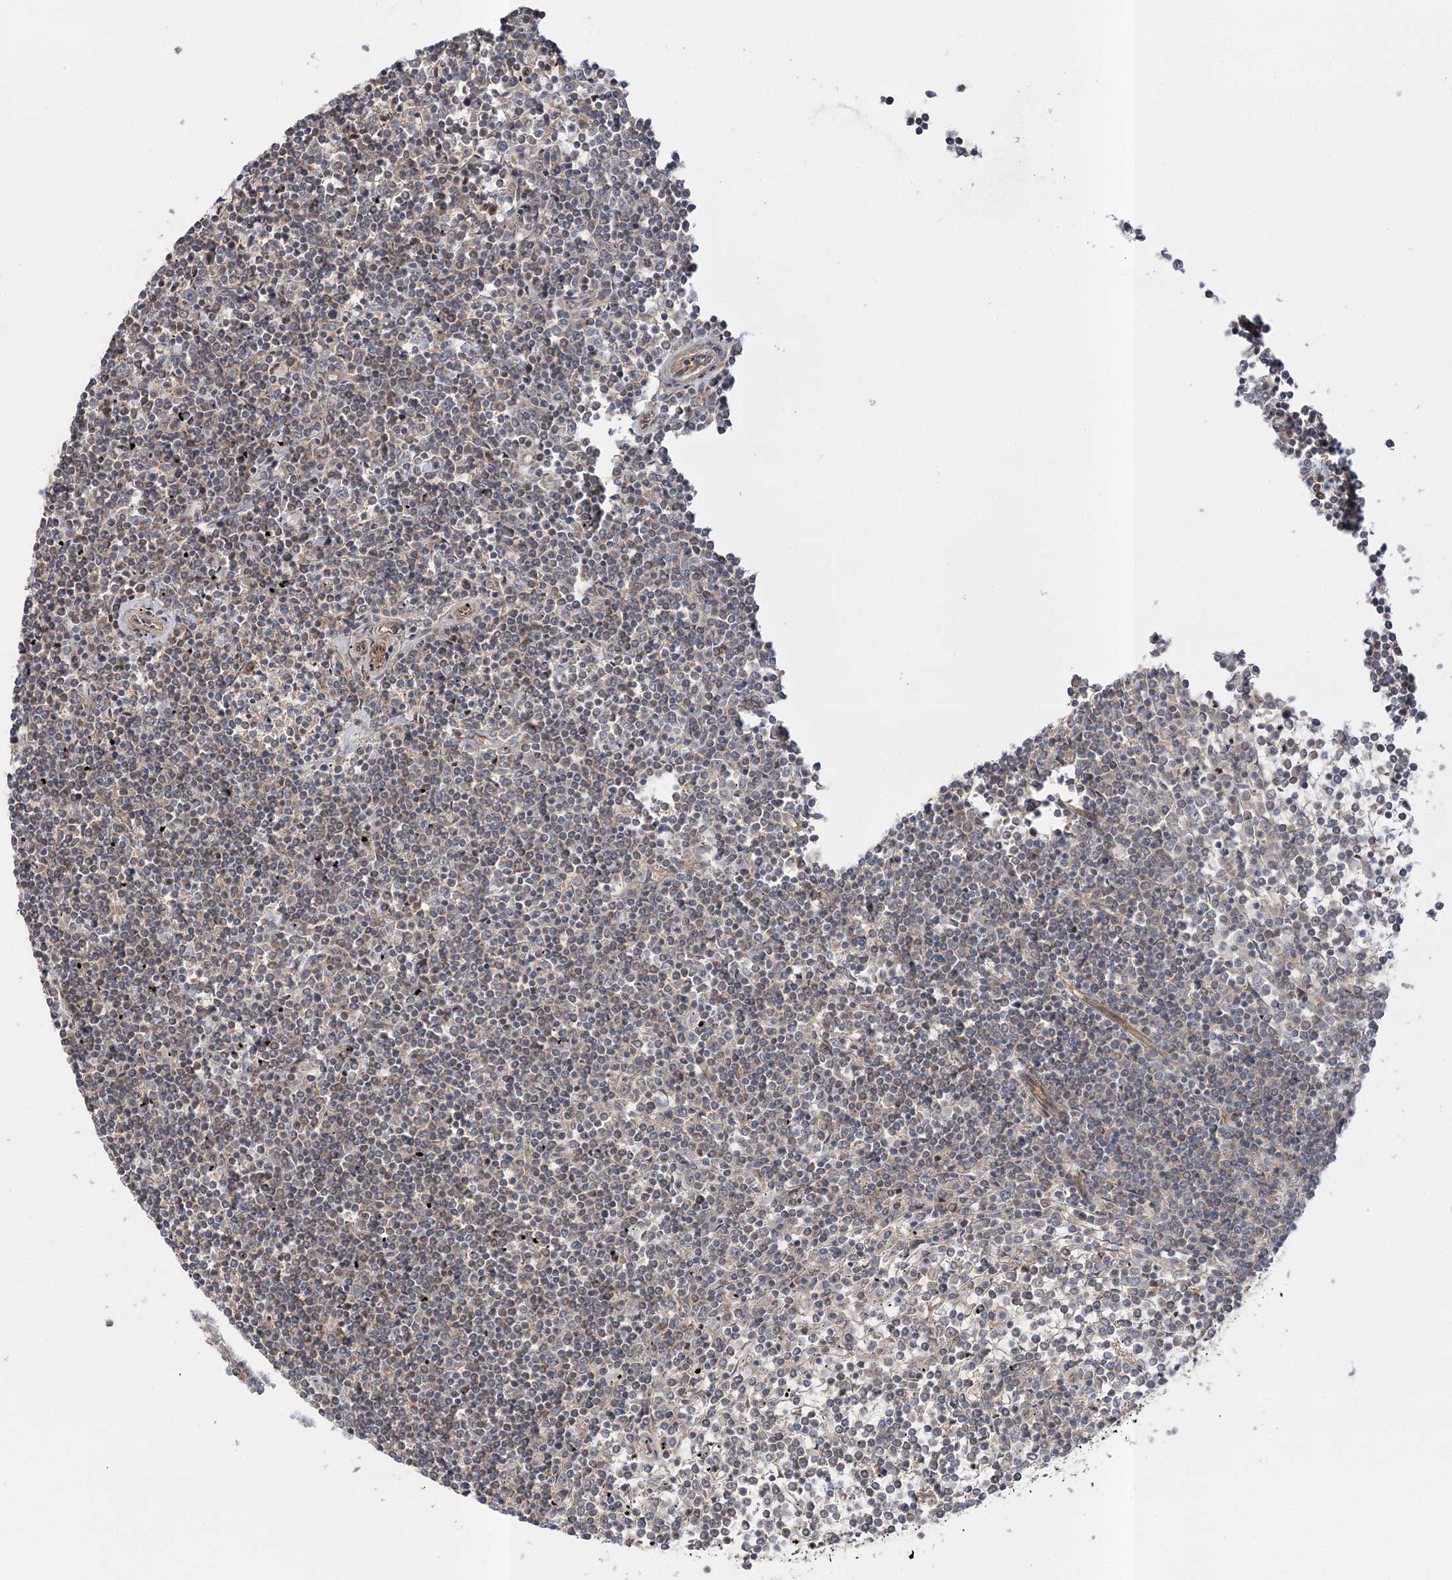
{"staining": {"intensity": "weak", "quantity": "25%-75%", "location": "cytoplasmic/membranous"}, "tissue": "lymphoma", "cell_type": "Tumor cells", "image_type": "cancer", "snomed": [{"axis": "morphology", "description": "Malignant lymphoma, non-Hodgkin's type, Low grade"}, {"axis": "topography", "description": "Spleen"}], "caption": "Weak cytoplasmic/membranous positivity for a protein is present in approximately 25%-75% of tumor cells of lymphoma using immunohistochemistry (IHC).", "gene": "MOCS2", "patient": {"sex": "female", "age": 19}}